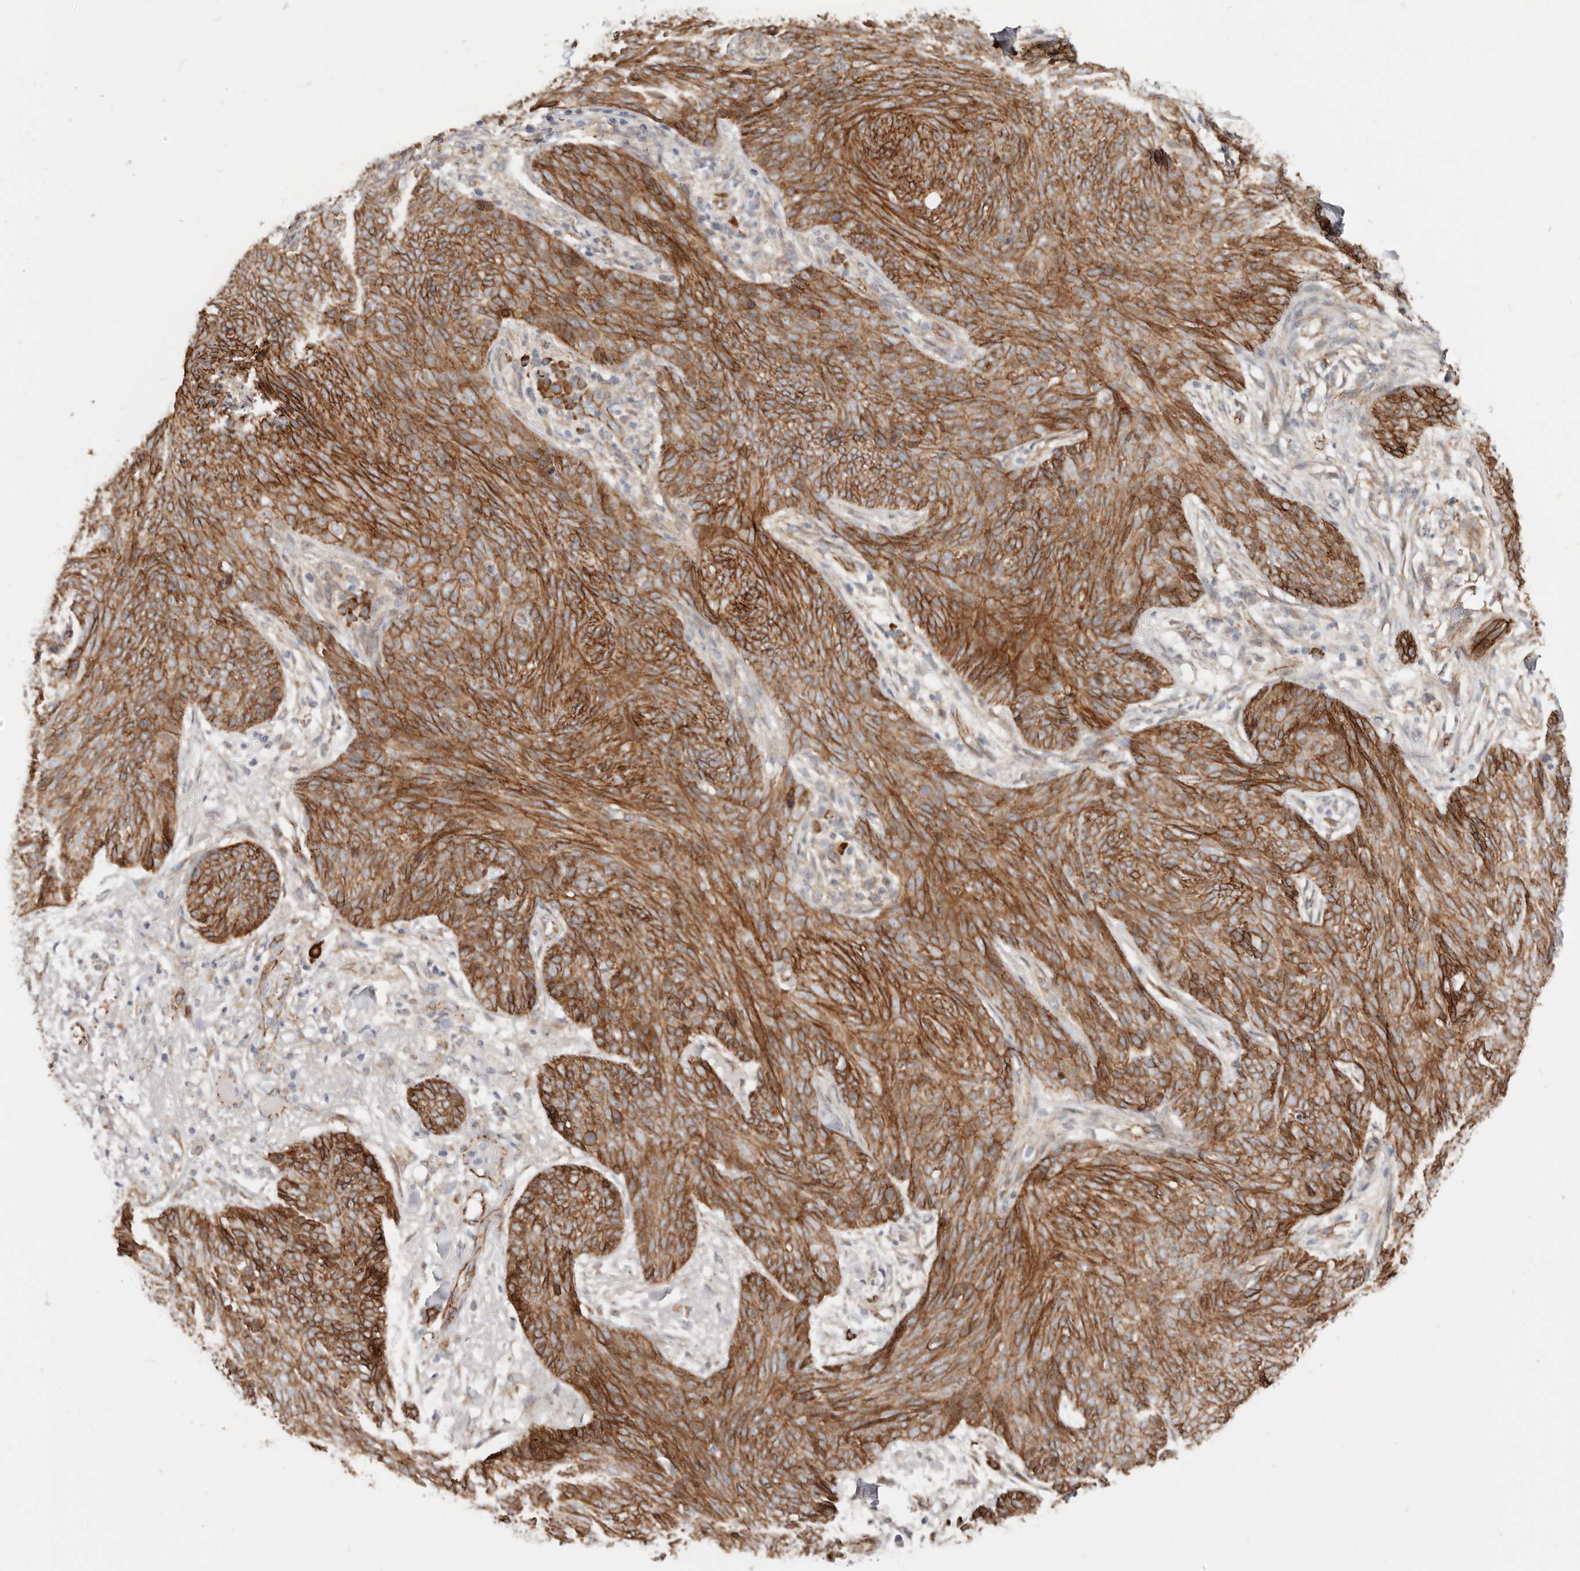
{"staining": {"intensity": "strong", "quantity": ">75%", "location": "cytoplasmic/membranous"}, "tissue": "skin cancer", "cell_type": "Tumor cells", "image_type": "cancer", "snomed": [{"axis": "morphology", "description": "Basal cell carcinoma"}, {"axis": "topography", "description": "Skin"}], "caption": "Immunohistochemical staining of skin cancer (basal cell carcinoma) displays strong cytoplasmic/membranous protein expression in about >75% of tumor cells.", "gene": "CTNNB1", "patient": {"sex": "male", "age": 85}}